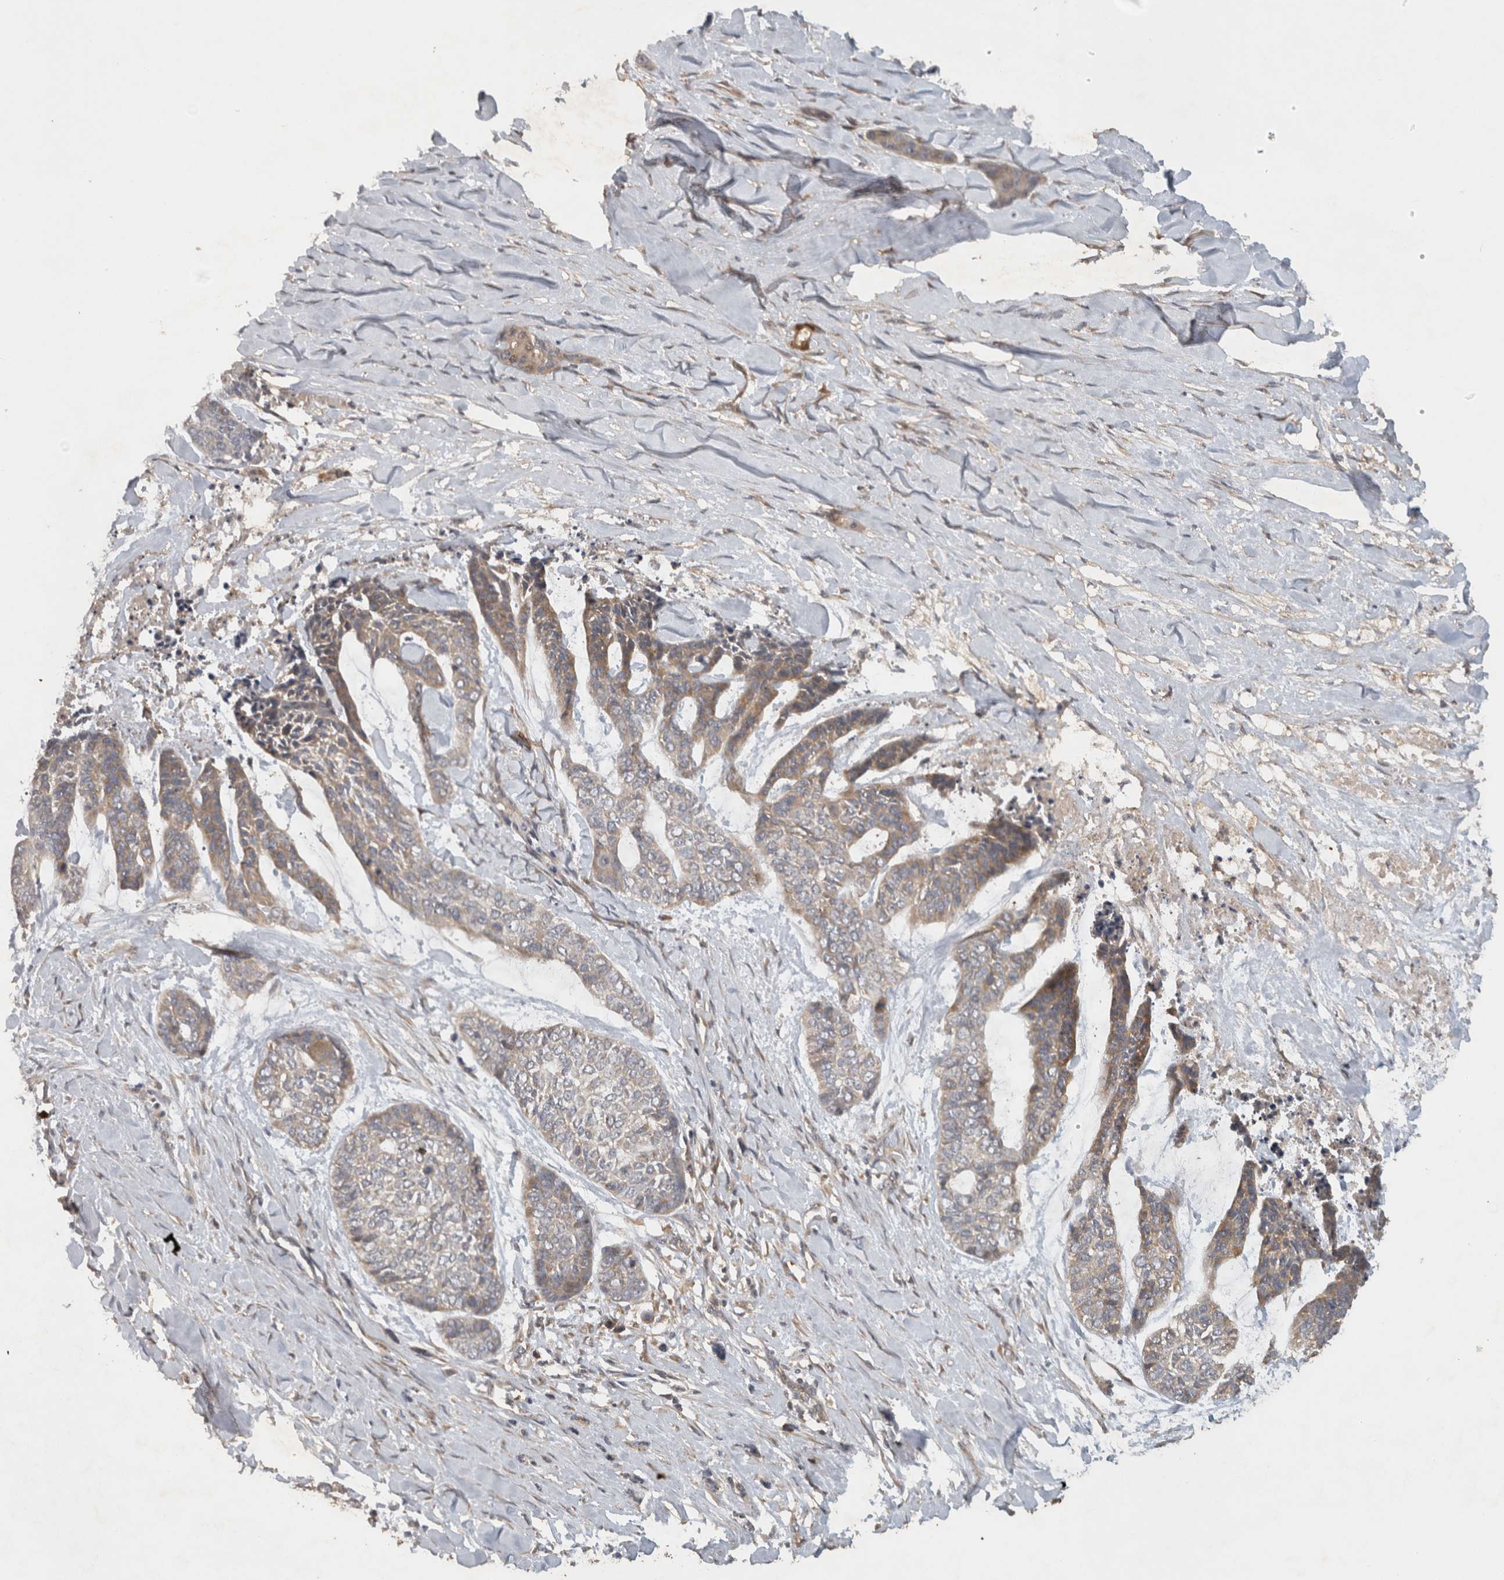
{"staining": {"intensity": "moderate", "quantity": "25%-75%", "location": "cytoplasmic/membranous"}, "tissue": "skin cancer", "cell_type": "Tumor cells", "image_type": "cancer", "snomed": [{"axis": "morphology", "description": "Basal cell carcinoma"}, {"axis": "topography", "description": "Skin"}], "caption": "An image showing moderate cytoplasmic/membranous expression in about 25%-75% of tumor cells in skin cancer, as visualized by brown immunohistochemical staining.", "gene": "VEPH1", "patient": {"sex": "female", "age": 64}}